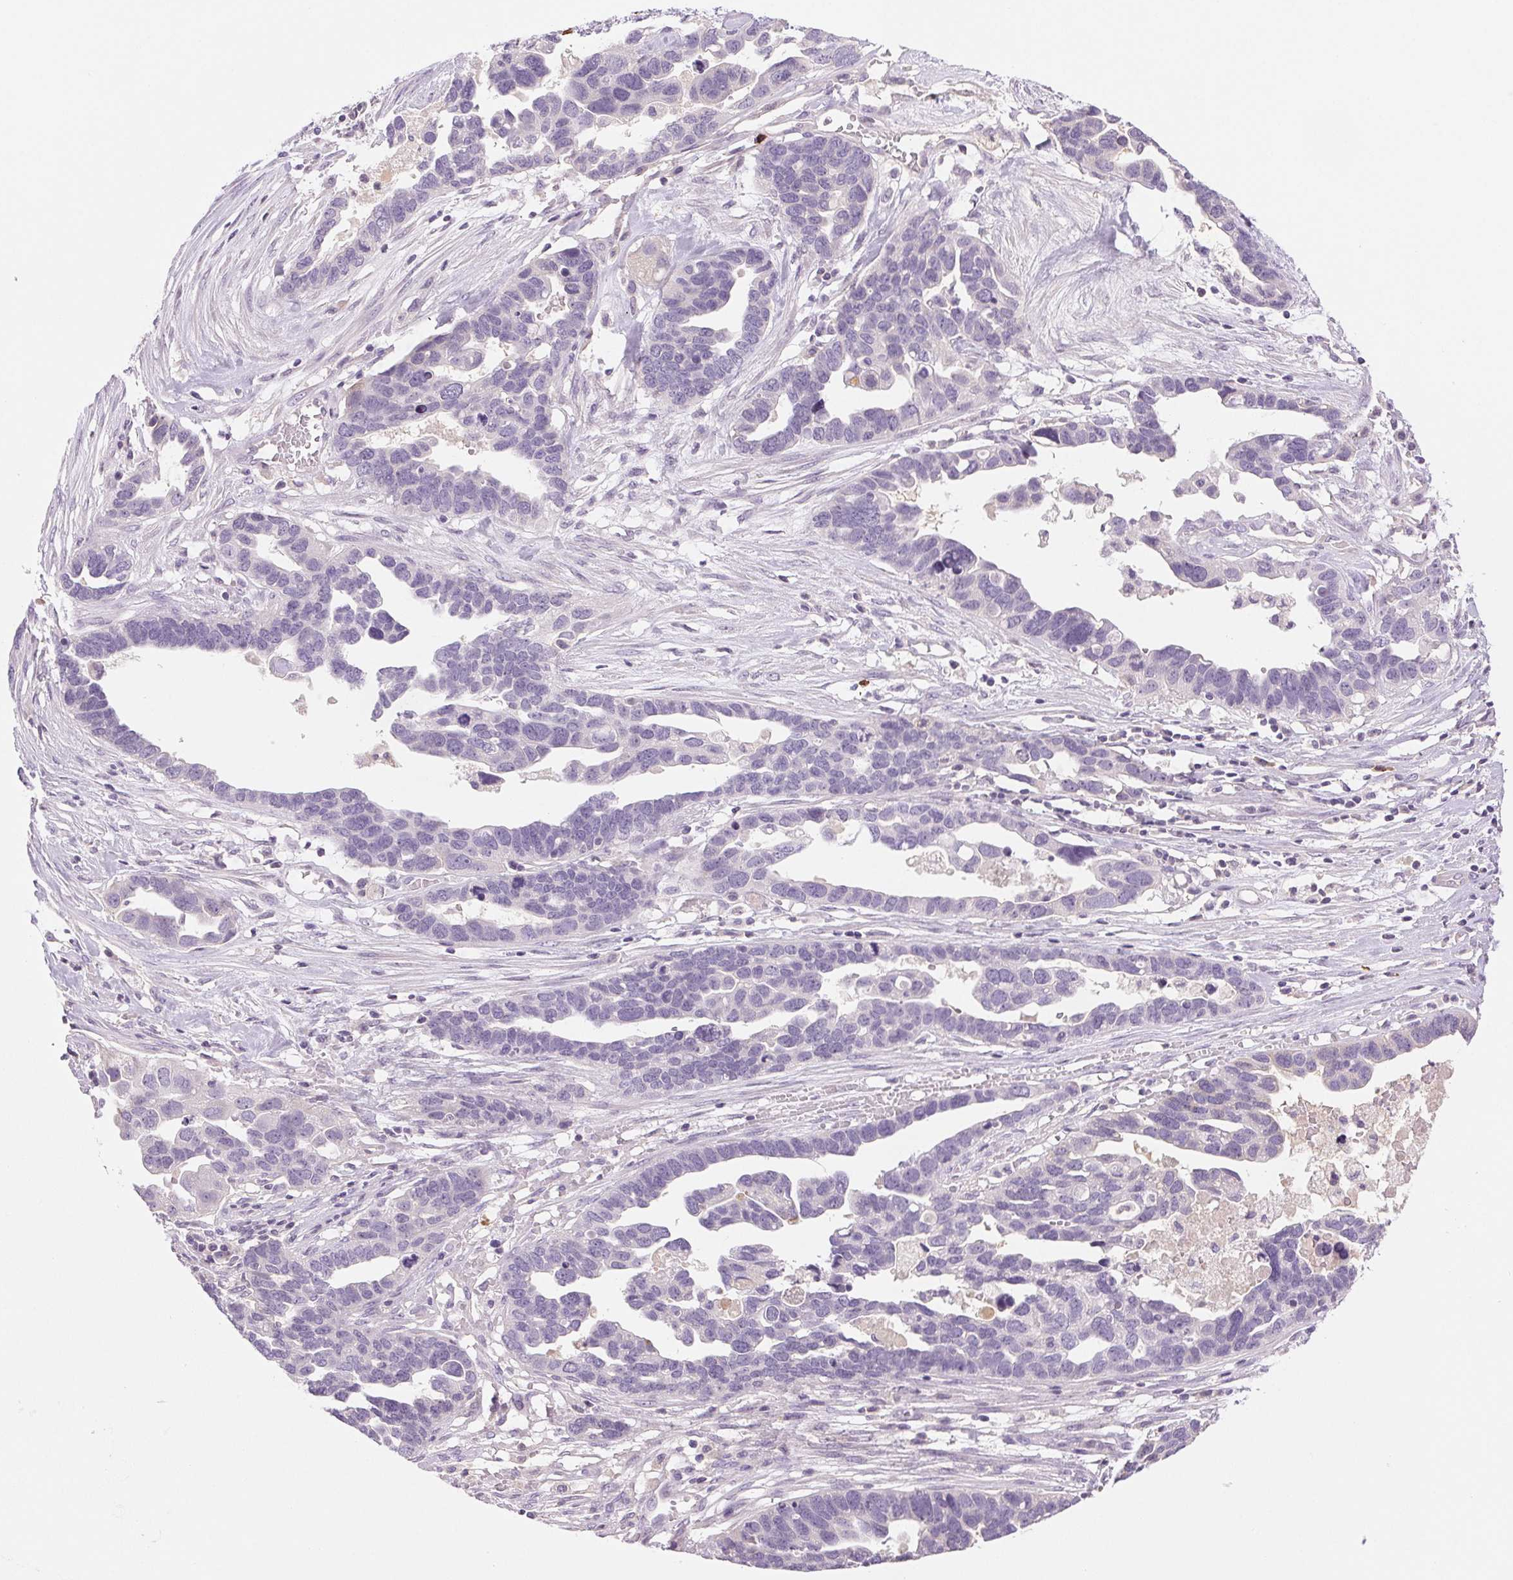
{"staining": {"intensity": "negative", "quantity": "none", "location": "none"}, "tissue": "ovarian cancer", "cell_type": "Tumor cells", "image_type": "cancer", "snomed": [{"axis": "morphology", "description": "Cystadenocarcinoma, serous, NOS"}, {"axis": "topography", "description": "Ovary"}], "caption": "This histopathology image is of ovarian cancer stained with immunohistochemistry (IHC) to label a protein in brown with the nuclei are counter-stained blue. There is no staining in tumor cells.", "gene": "IFIT1B", "patient": {"sex": "female", "age": 54}}